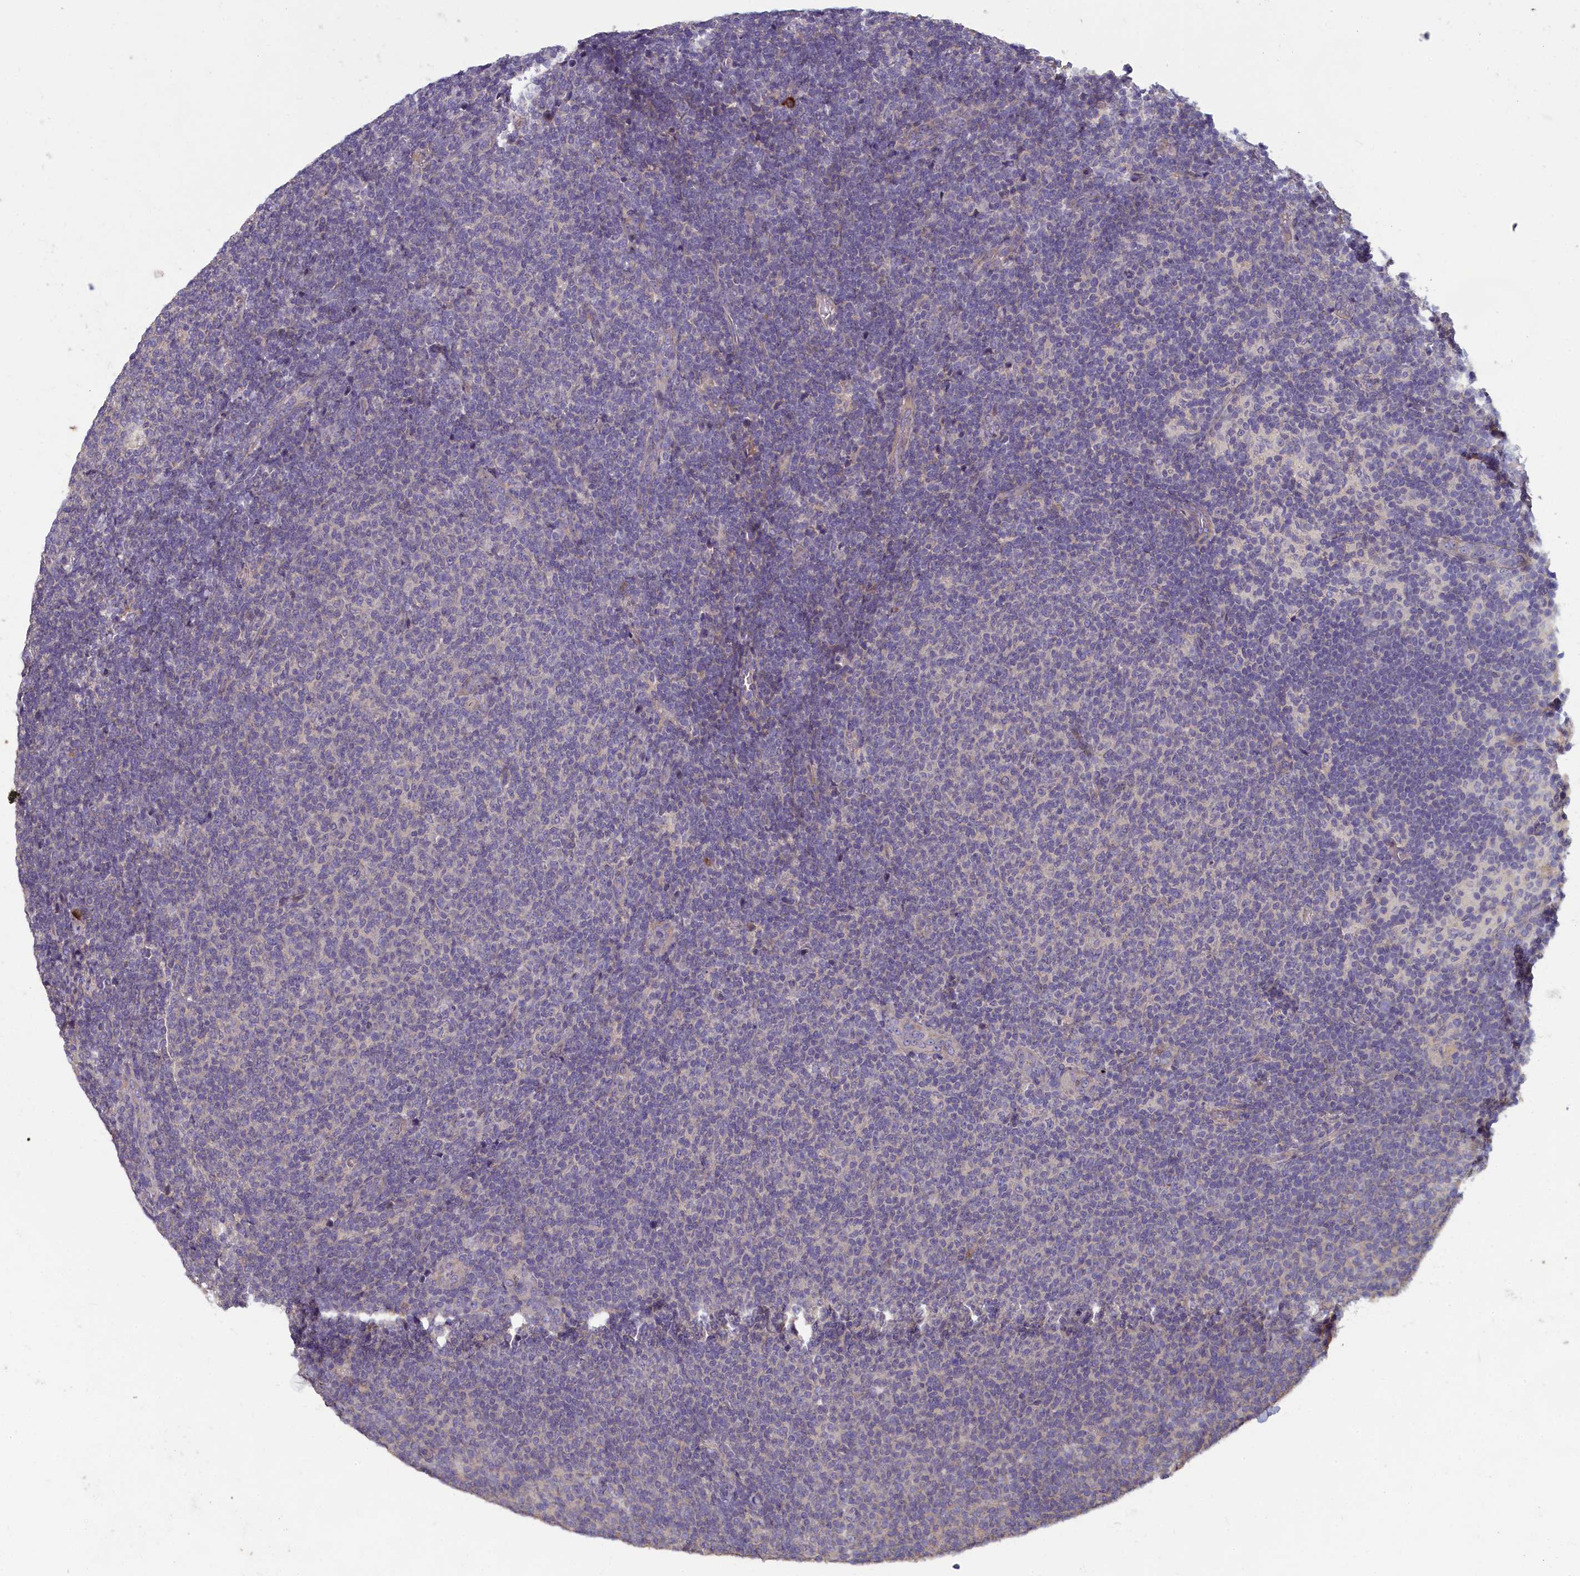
{"staining": {"intensity": "negative", "quantity": "none", "location": "none"}, "tissue": "lymphoma", "cell_type": "Tumor cells", "image_type": "cancer", "snomed": [{"axis": "morphology", "description": "Malignant lymphoma, non-Hodgkin's type, Low grade"}, {"axis": "topography", "description": "Lymph node"}], "caption": "Tumor cells show no significant staining in malignant lymphoma, non-Hodgkin's type (low-grade).", "gene": "NUDT6", "patient": {"sex": "male", "age": 66}}